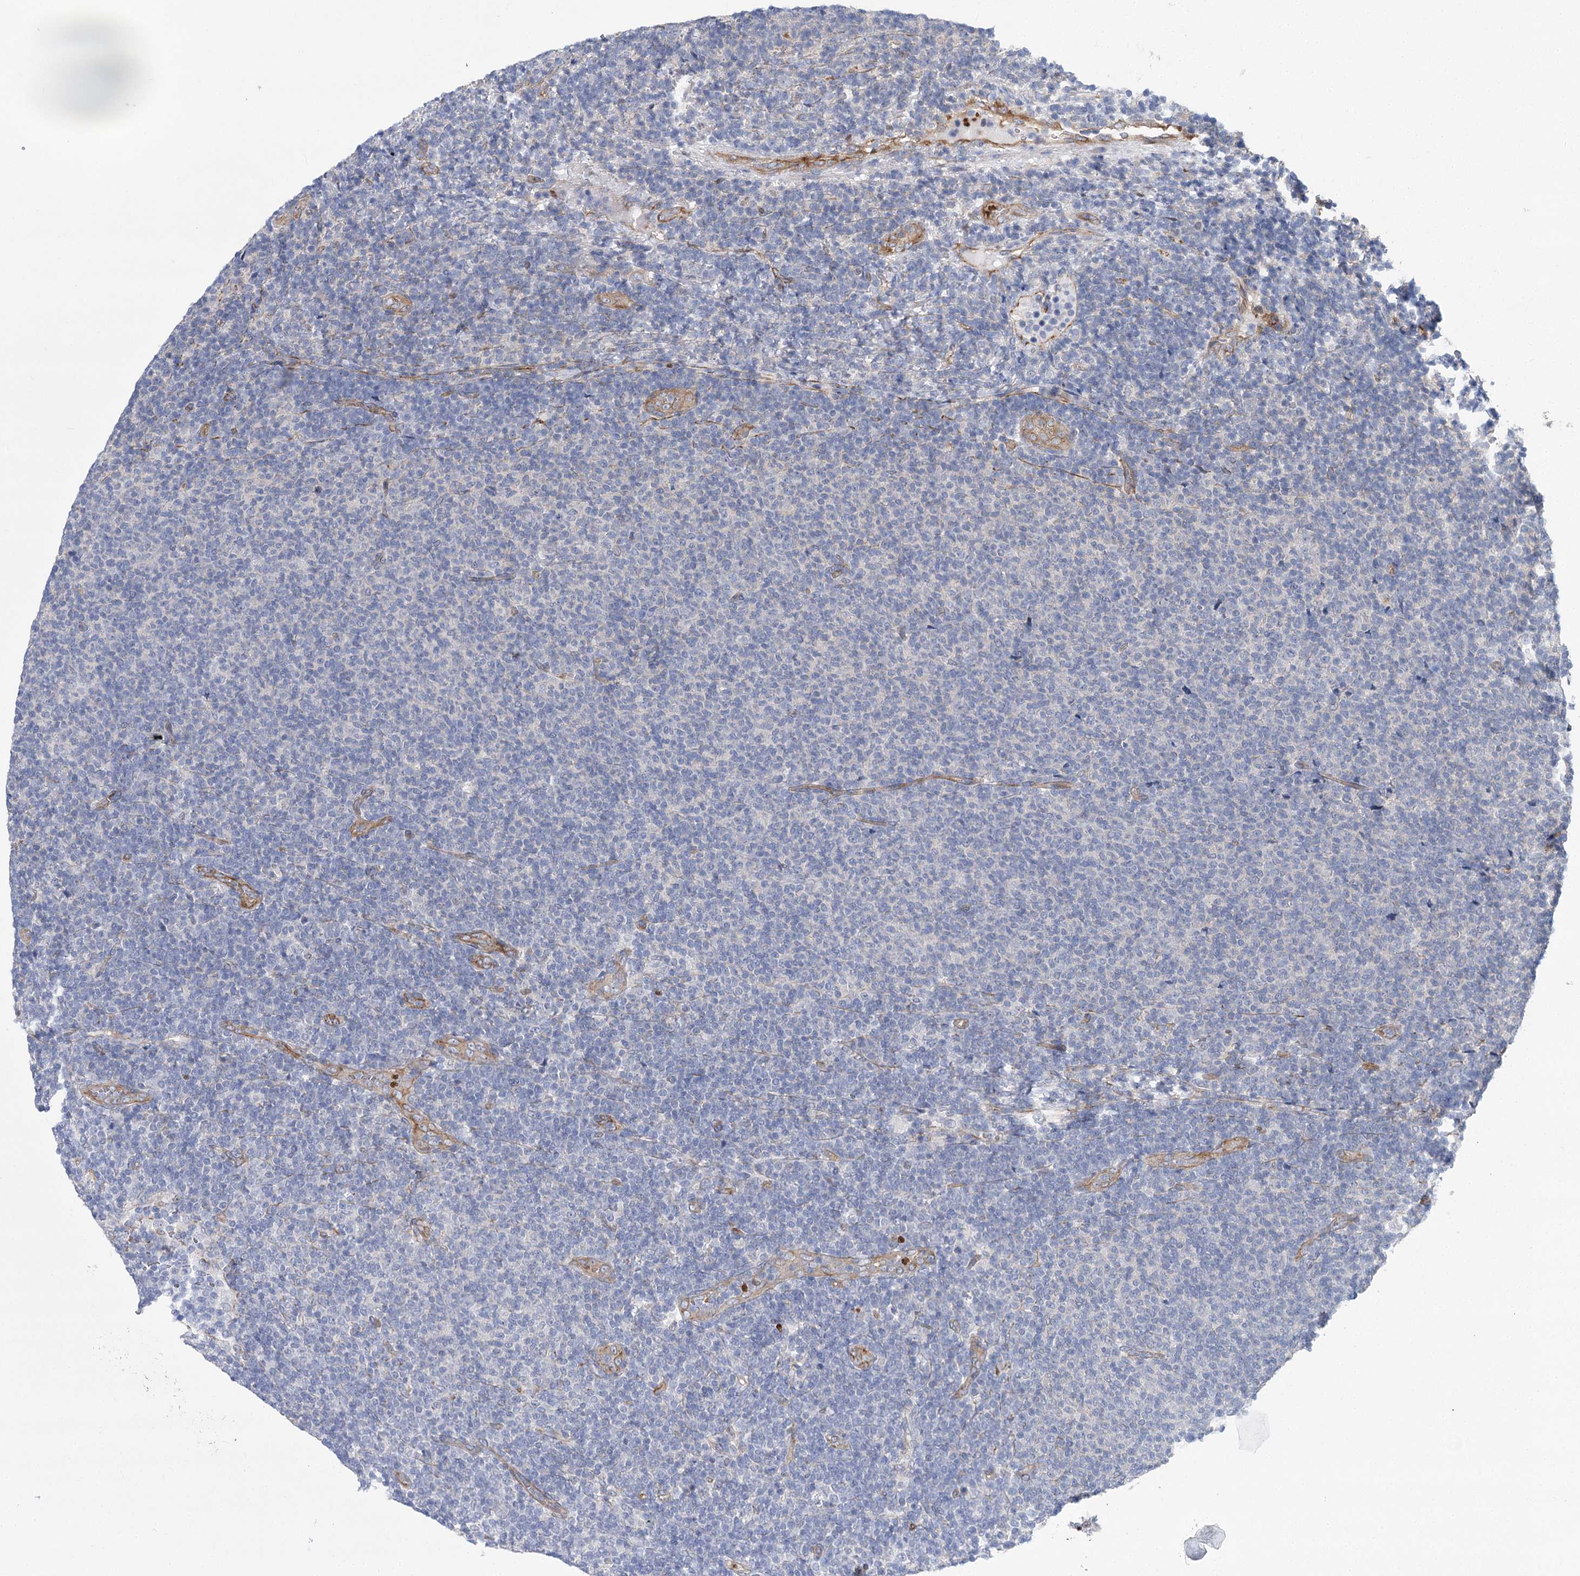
{"staining": {"intensity": "negative", "quantity": "none", "location": "none"}, "tissue": "lymphoma", "cell_type": "Tumor cells", "image_type": "cancer", "snomed": [{"axis": "morphology", "description": "Malignant lymphoma, non-Hodgkin's type, Low grade"}, {"axis": "topography", "description": "Lymph node"}], "caption": "Protein analysis of lymphoma demonstrates no significant staining in tumor cells.", "gene": "THAP6", "patient": {"sex": "male", "age": 66}}